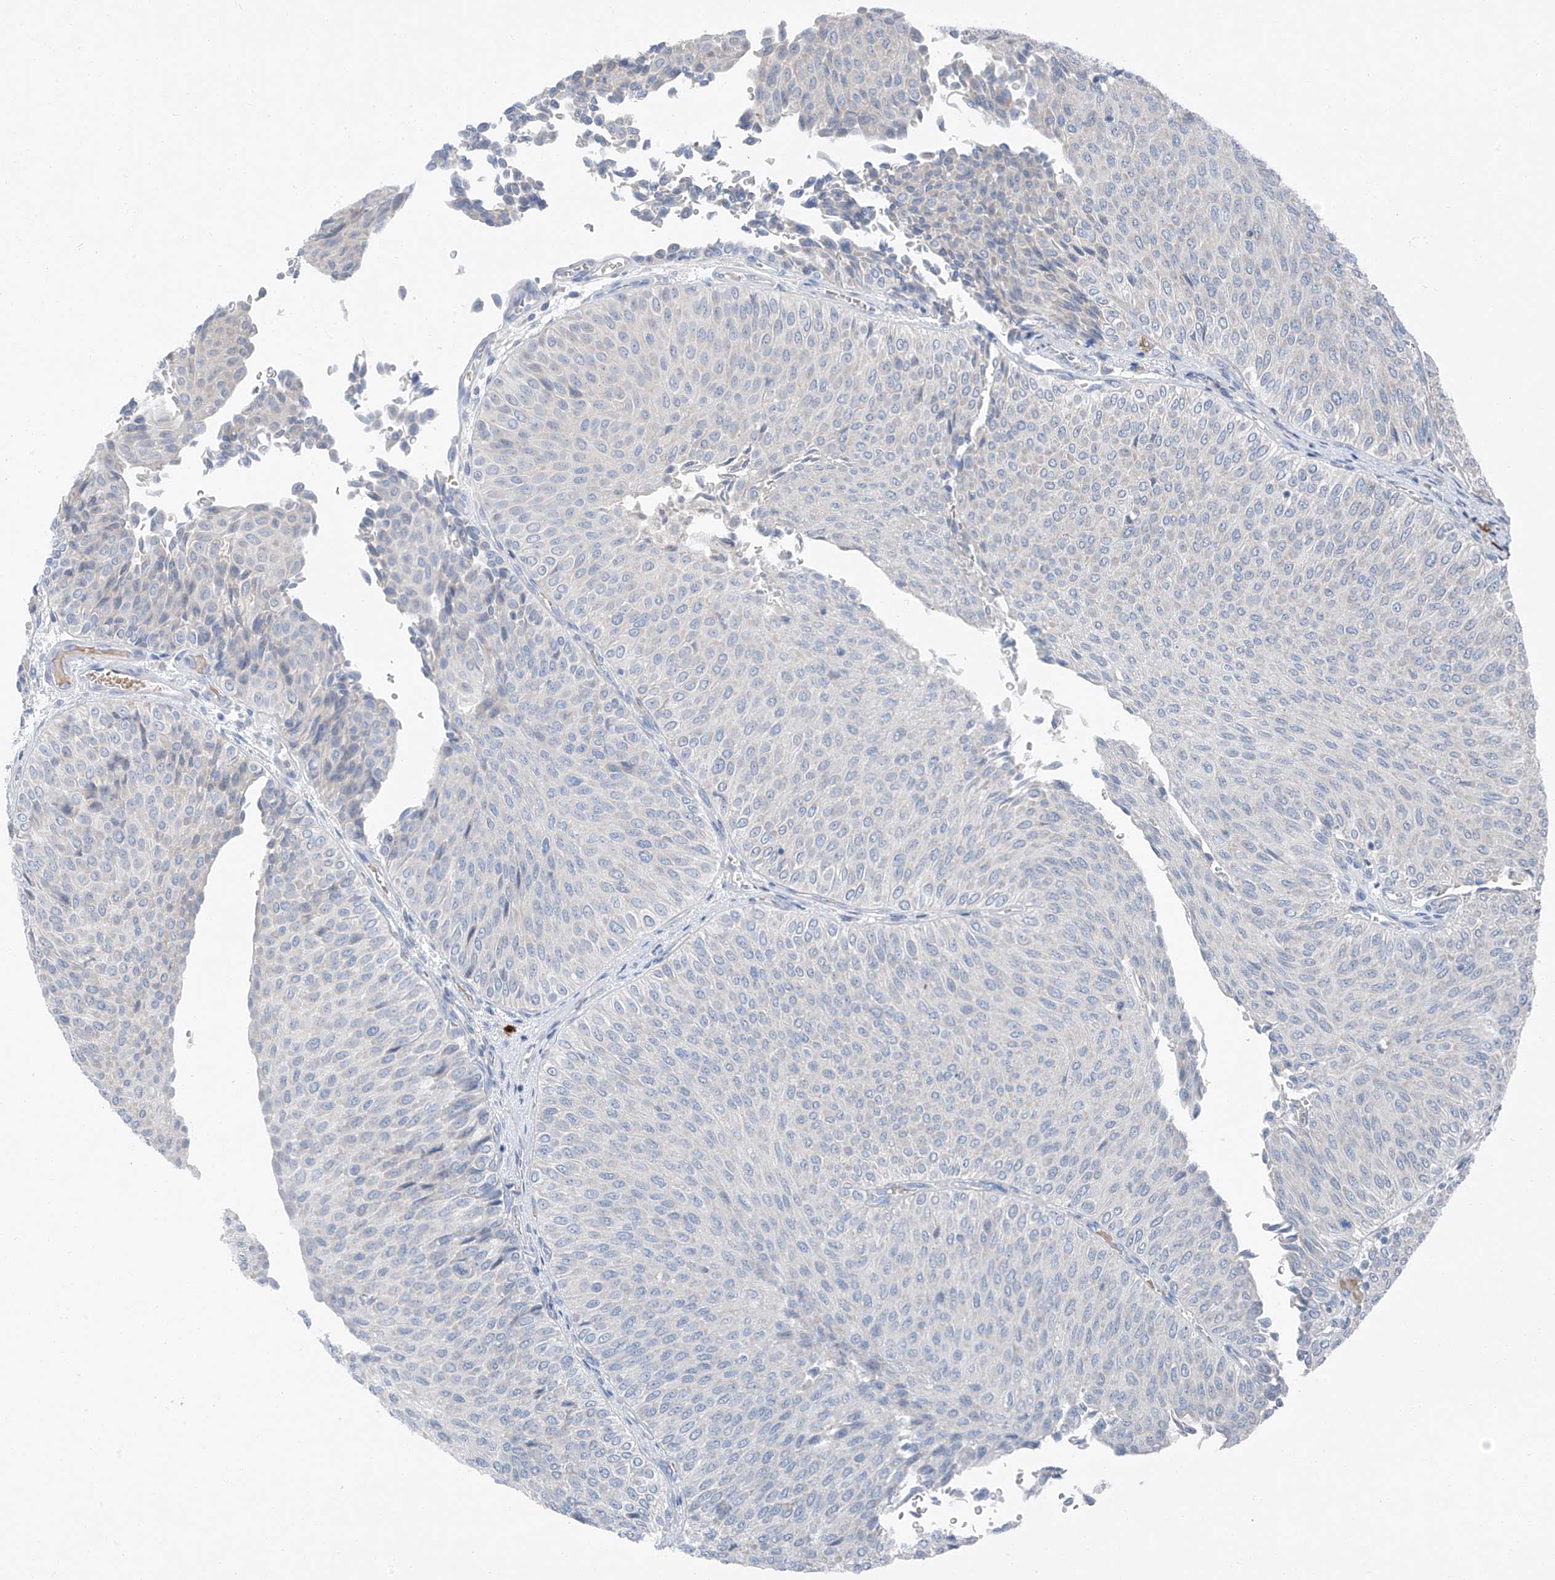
{"staining": {"intensity": "negative", "quantity": "none", "location": "none"}, "tissue": "urothelial cancer", "cell_type": "Tumor cells", "image_type": "cancer", "snomed": [{"axis": "morphology", "description": "Urothelial carcinoma, Low grade"}, {"axis": "topography", "description": "Urinary bladder"}], "caption": "Immunohistochemistry micrograph of human urothelial cancer stained for a protein (brown), which exhibits no expression in tumor cells. Brightfield microscopy of immunohistochemistry stained with DAB (brown) and hematoxylin (blue), captured at high magnification.", "gene": "CHMP2B", "patient": {"sex": "male", "age": 78}}